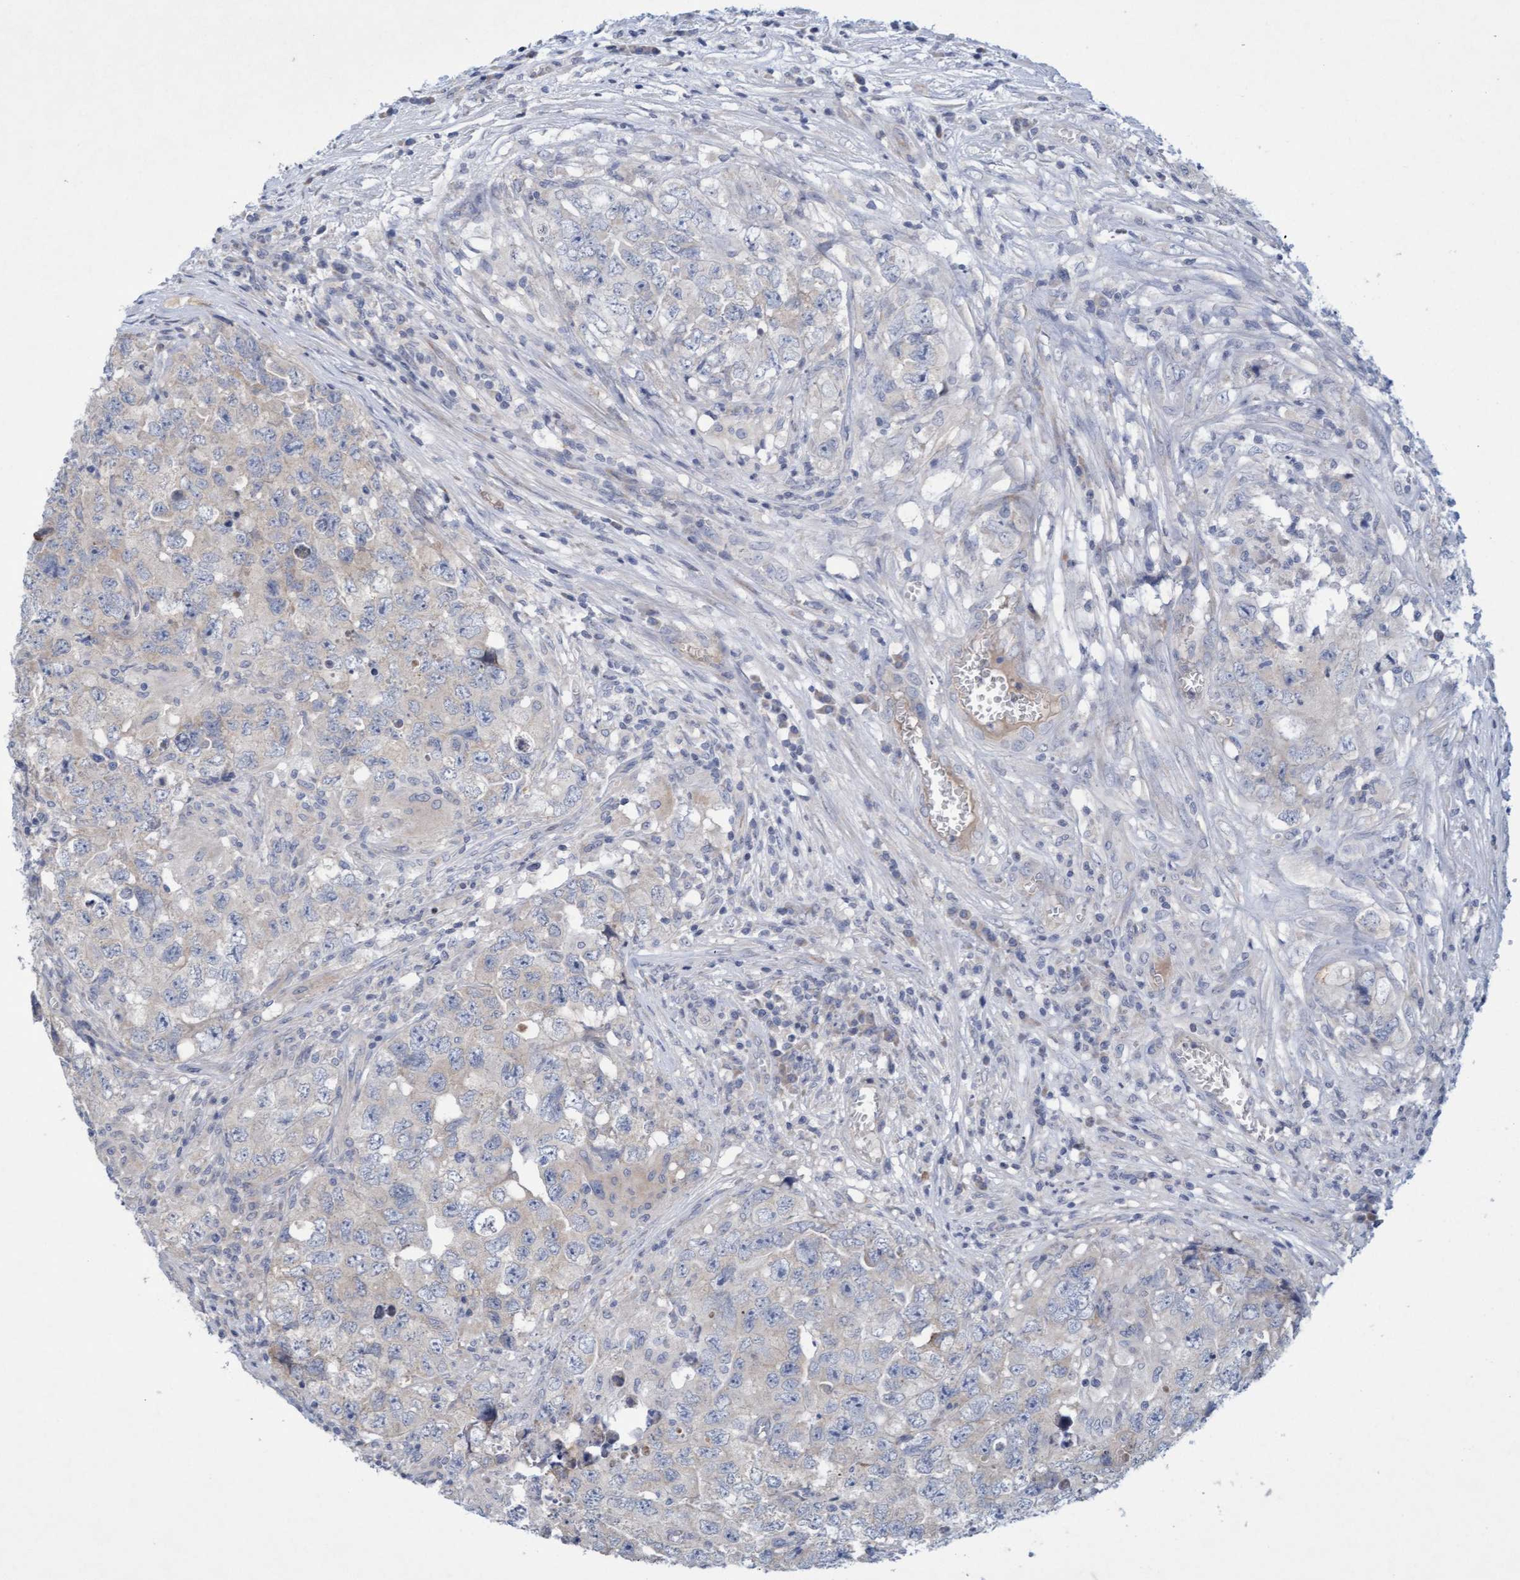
{"staining": {"intensity": "negative", "quantity": "none", "location": "none"}, "tissue": "testis cancer", "cell_type": "Tumor cells", "image_type": "cancer", "snomed": [{"axis": "morphology", "description": "Seminoma, NOS"}, {"axis": "morphology", "description": "Carcinoma, Embryonal, NOS"}, {"axis": "topography", "description": "Testis"}], "caption": "Immunohistochemistry (IHC) of human testis cancer (seminoma) reveals no staining in tumor cells.", "gene": "DDHD2", "patient": {"sex": "male", "age": 43}}